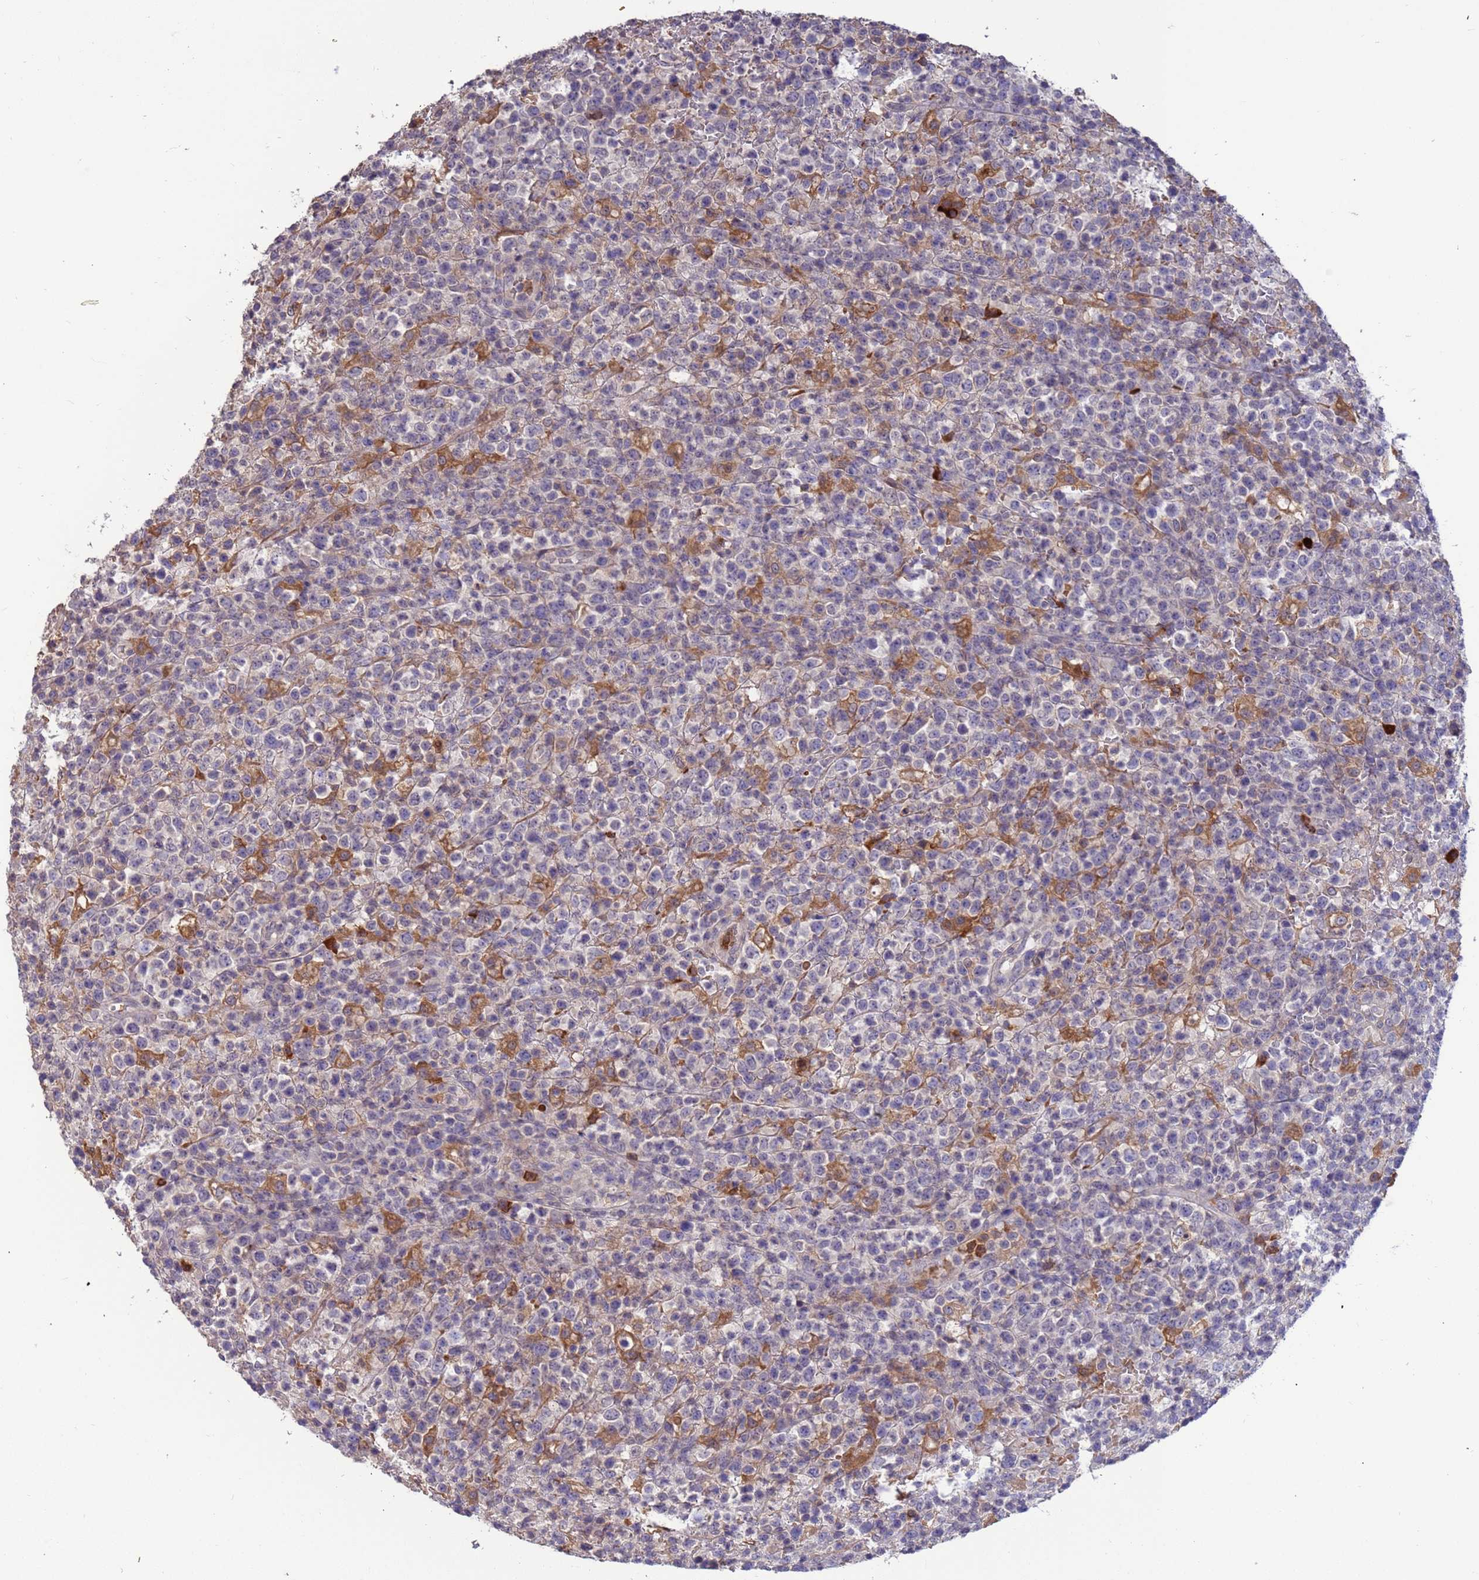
{"staining": {"intensity": "negative", "quantity": "none", "location": "none"}, "tissue": "lymphoma", "cell_type": "Tumor cells", "image_type": "cancer", "snomed": [{"axis": "morphology", "description": "Malignant lymphoma, non-Hodgkin's type, High grade"}, {"axis": "topography", "description": "Colon"}], "caption": "A photomicrograph of malignant lymphoma, non-Hodgkin's type (high-grade) stained for a protein reveals no brown staining in tumor cells.", "gene": "AMPD3", "patient": {"sex": "female", "age": 53}}